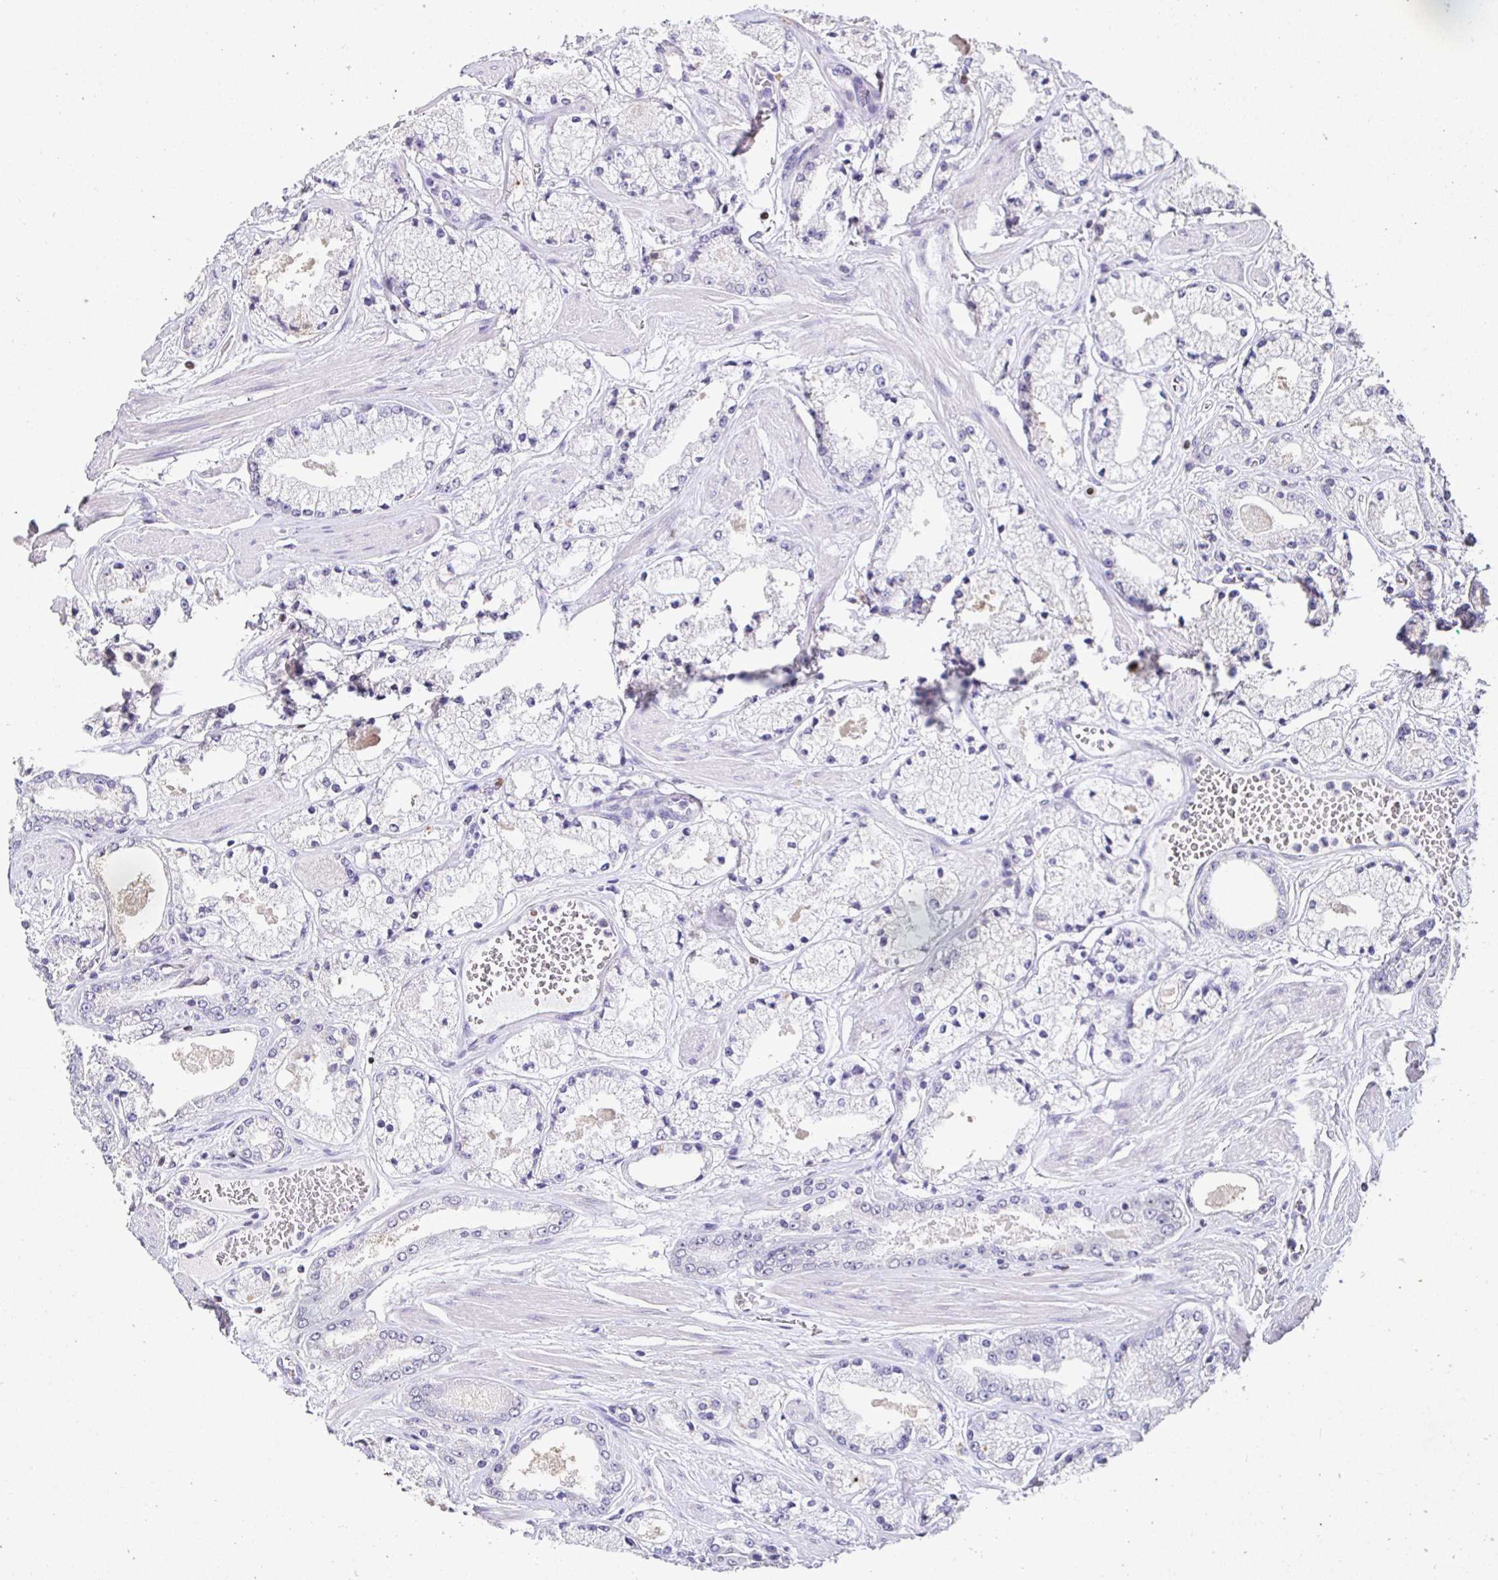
{"staining": {"intensity": "negative", "quantity": "none", "location": "none"}, "tissue": "prostate cancer", "cell_type": "Tumor cells", "image_type": "cancer", "snomed": [{"axis": "morphology", "description": "Adenocarcinoma, High grade"}, {"axis": "topography", "description": "Prostate"}], "caption": "Immunohistochemistry image of neoplastic tissue: human prostate cancer (high-grade adenocarcinoma) stained with DAB (3,3'-diaminobenzidine) reveals no significant protein staining in tumor cells.", "gene": "SATB1", "patient": {"sex": "male", "age": 63}}